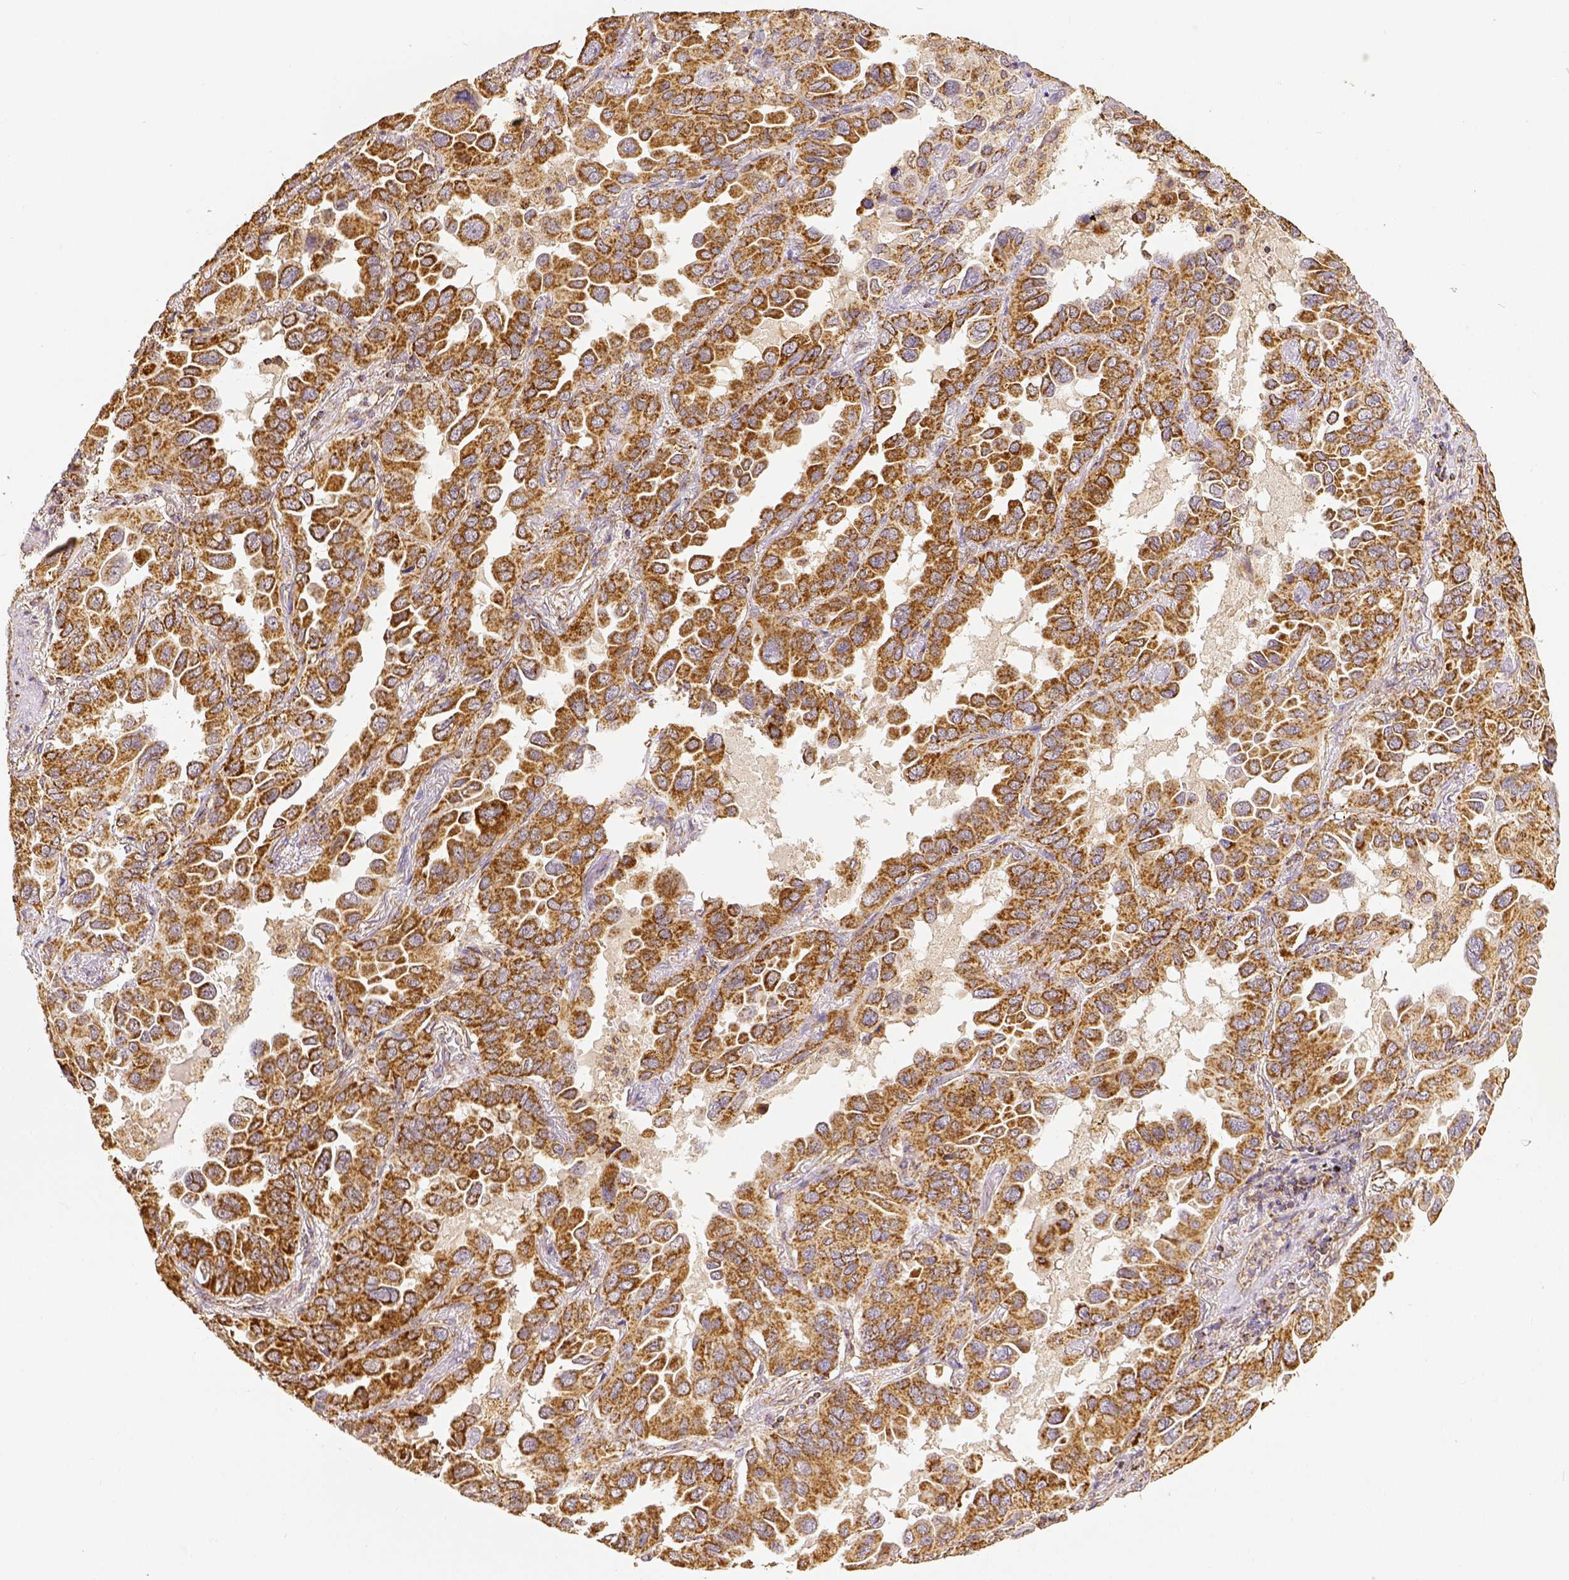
{"staining": {"intensity": "moderate", "quantity": ">75%", "location": "cytoplasmic/membranous"}, "tissue": "lung cancer", "cell_type": "Tumor cells", "image_type": "cancer", "snomed": [{"axis": "morphology", "description": "Adenocarcinoma, NOS"}, {"axis": "topography", "description": "Lung"}], "caption": "Adenocarcinoma (lung) stained with DAB (3,3'-diaminobenzidine) immunohistochemistry shows medium levels of moderate cytoplasmic/membranous positivity in approximately >75% of tumor cells.", "gene": "SDHB", "patient": {"sex": "male", "age": 64}}